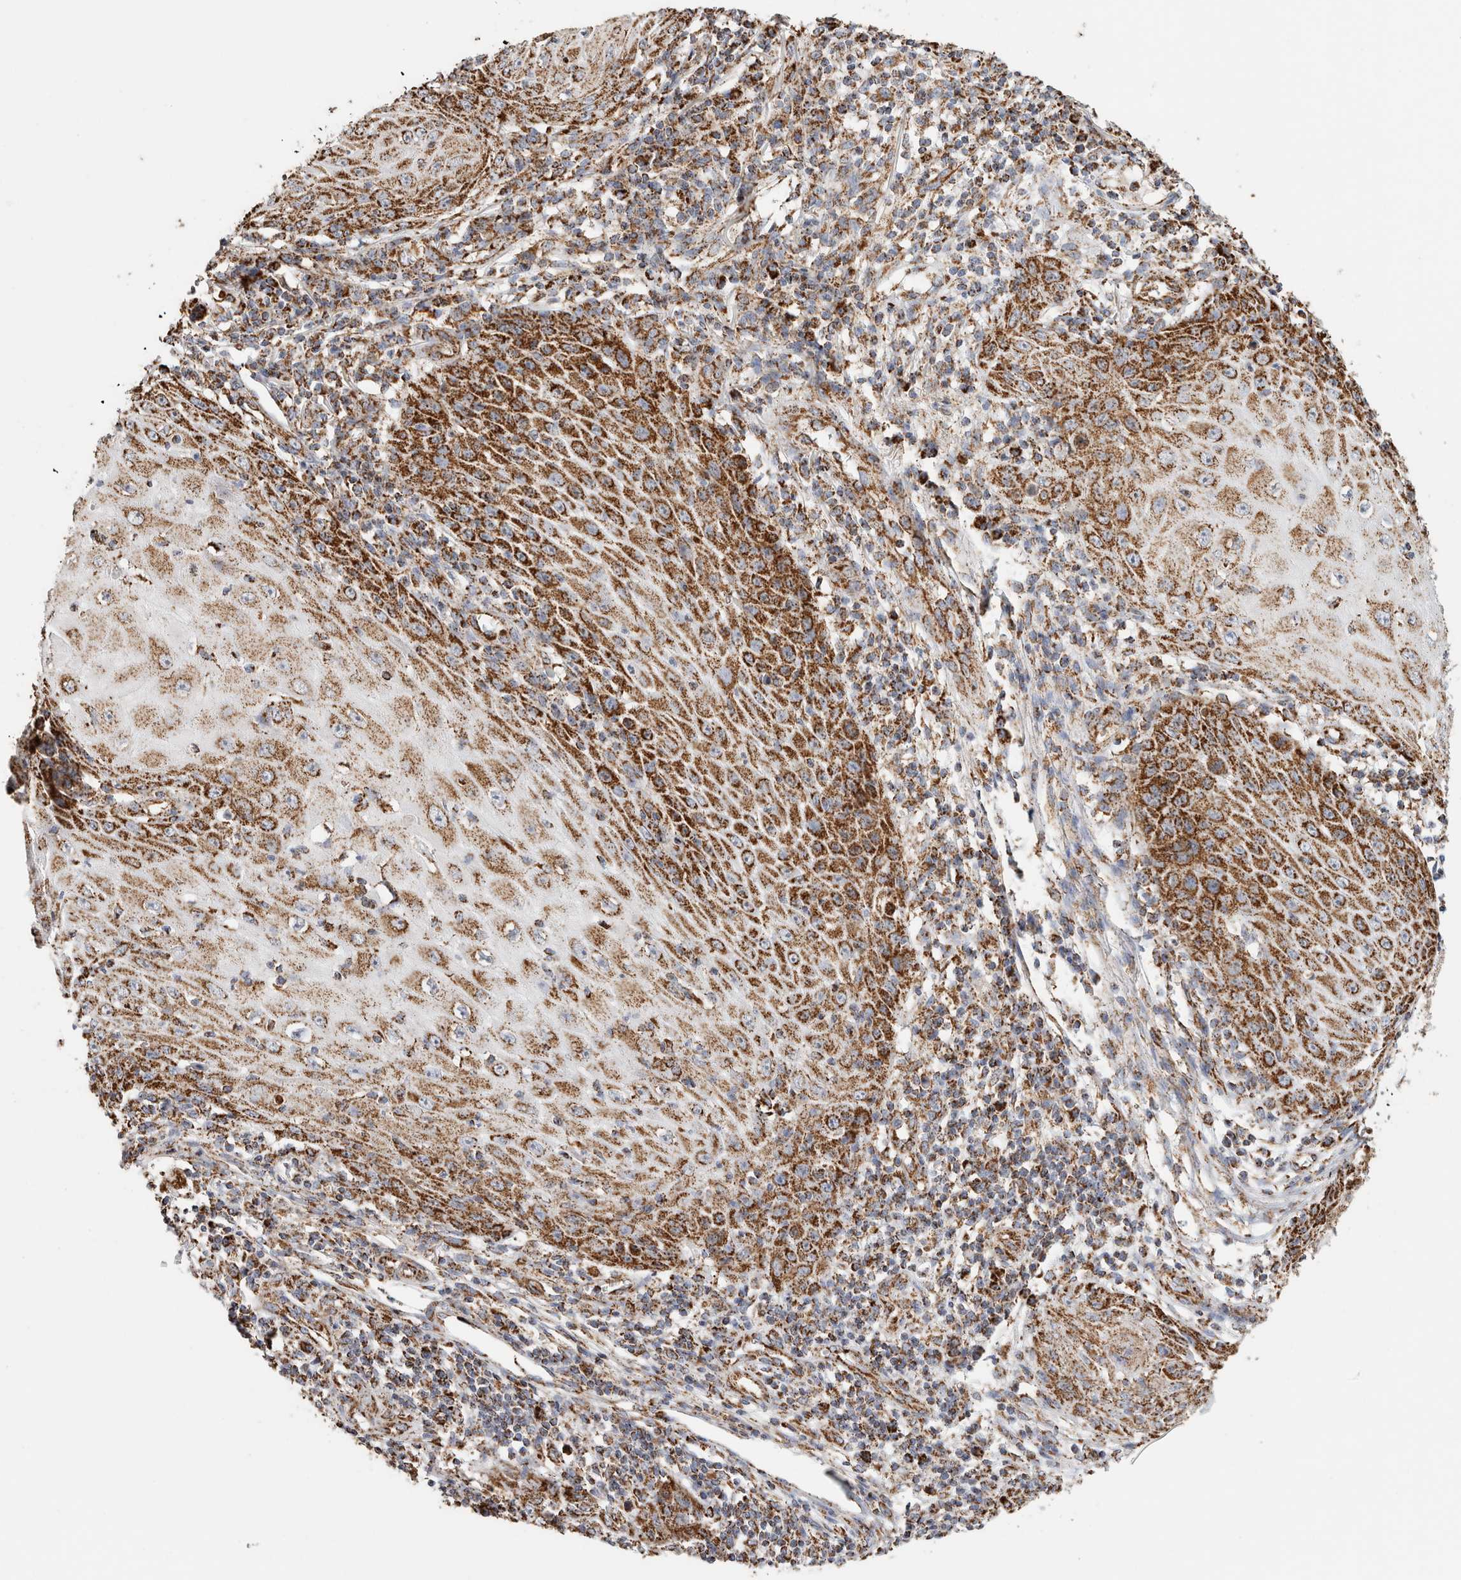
{"staining": {"intensity": "strong", "quantity": ">75%", "location": "cytoplasmic/membranous"}, "tissue": "skin cancer", "cell_type": "Tumor cells", "image_type": "cancer", "snomed": [{"axis": "morphology", "description": "Squamous cell carcinoma, NOS"}, {"axis": "topography", "description": "Skin"}], "caption": "Human skin squamous cell carcinoma stained for a protein (brown) shows strong cytoplasmic/membranous positive staining in approximately >75% of tumor cells.", "gene": "C1QBP", "patient": {"sex": "female", "age": 73}}